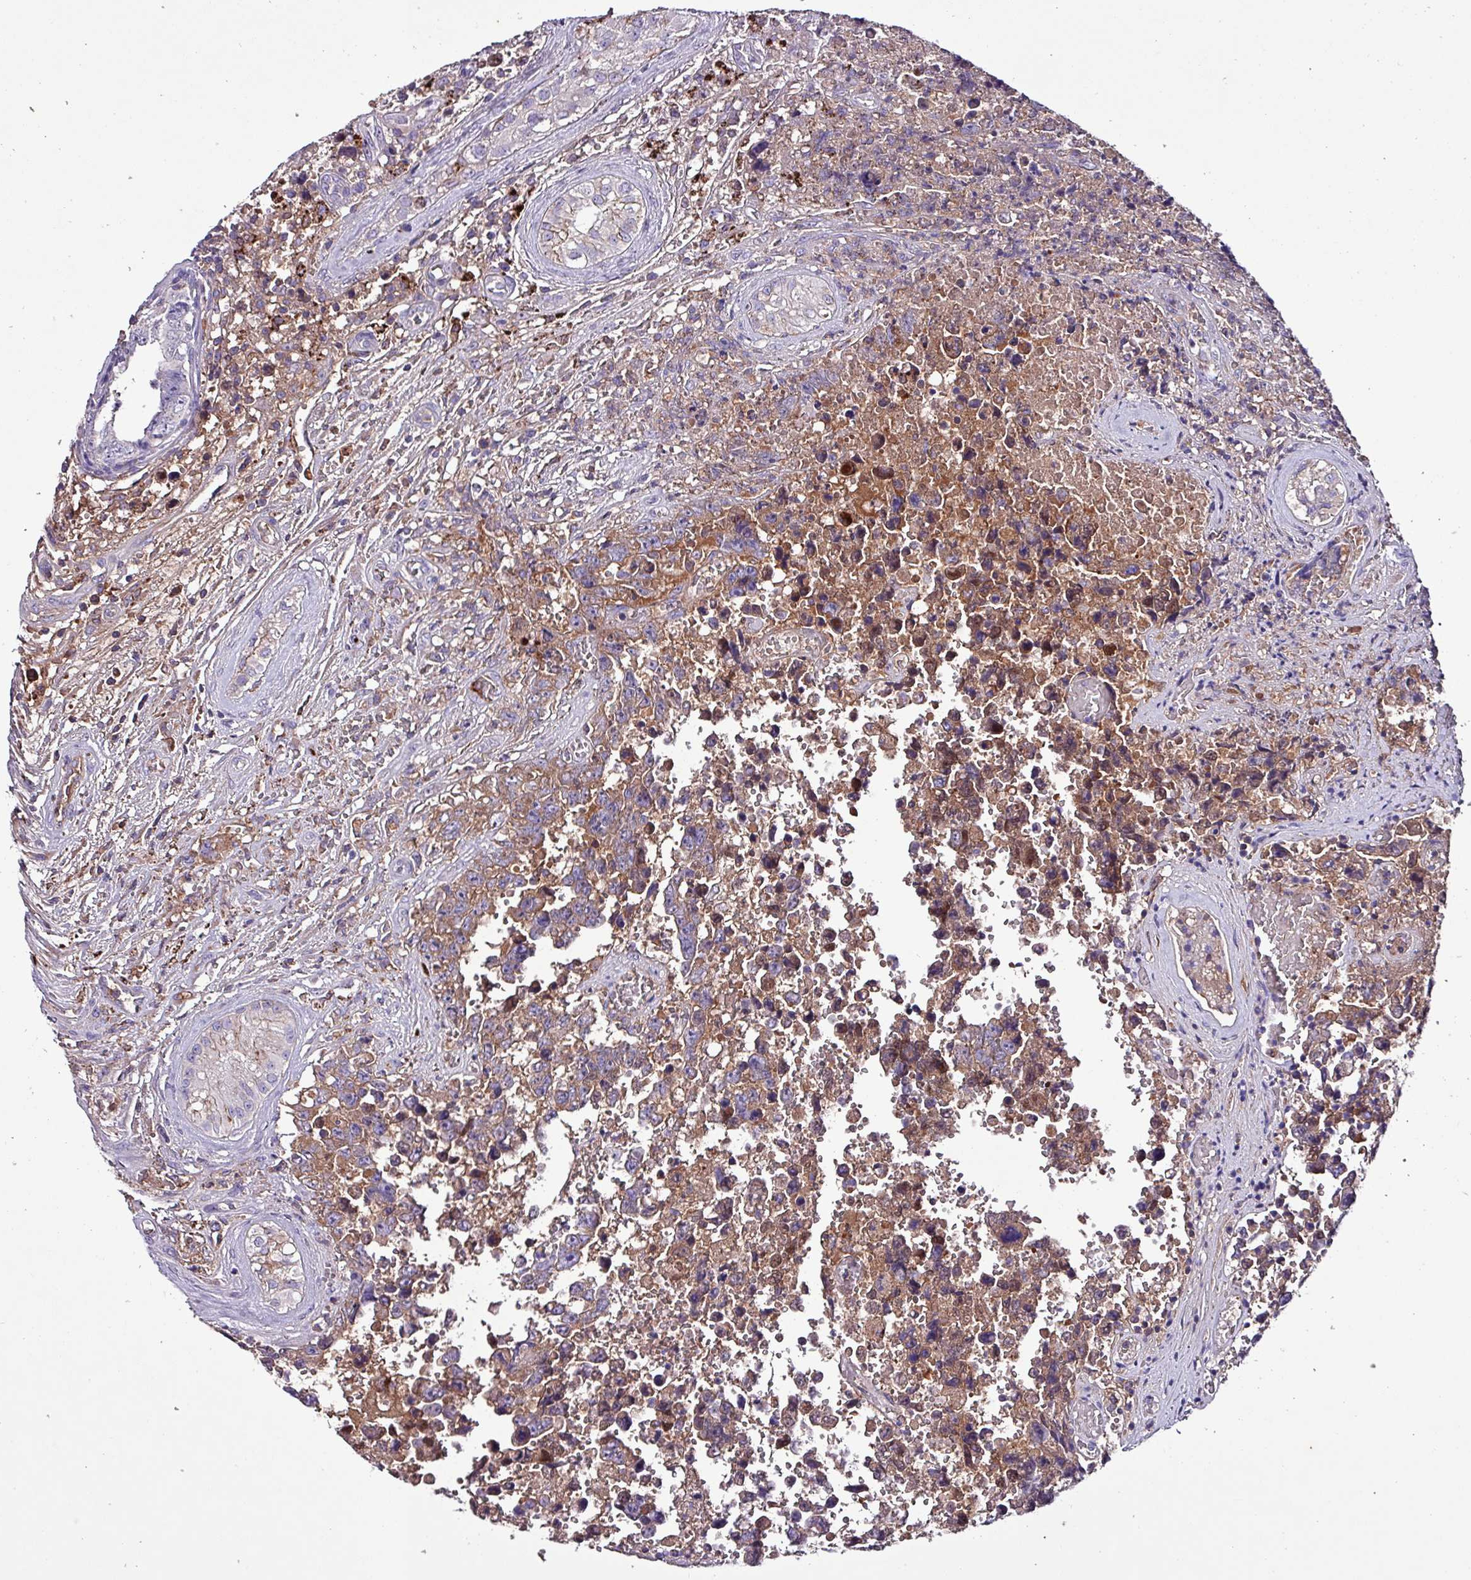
{"staining": {"intensity": "moderate", "quantity": "25%-75%", "location": "cytoplasmic/membranous"}, "tissue": "testis cancer", "cell_type": "Tumor cells", "image_type": "cancer", "snomed": [{"axis": "morphology", "description": "Normal tissue, NOS"}, {"axis": "morphology", "description": "Carcinoma, Embryonal, NOS"}, {"axis": "topography", "description": "Testis"}, {"axis": "topography", "description": "Epididymis"}], "caption": "Immunohistochemistry (IHC) photomicrograph of testis cancer stained for a protein (brown), which demonstrates medium levels of moderate cytoplasmic/membranous staining in about 25%-75% of tumor cells.", "gene": "HP", "patient": {"sex": "male", "age": 25}}